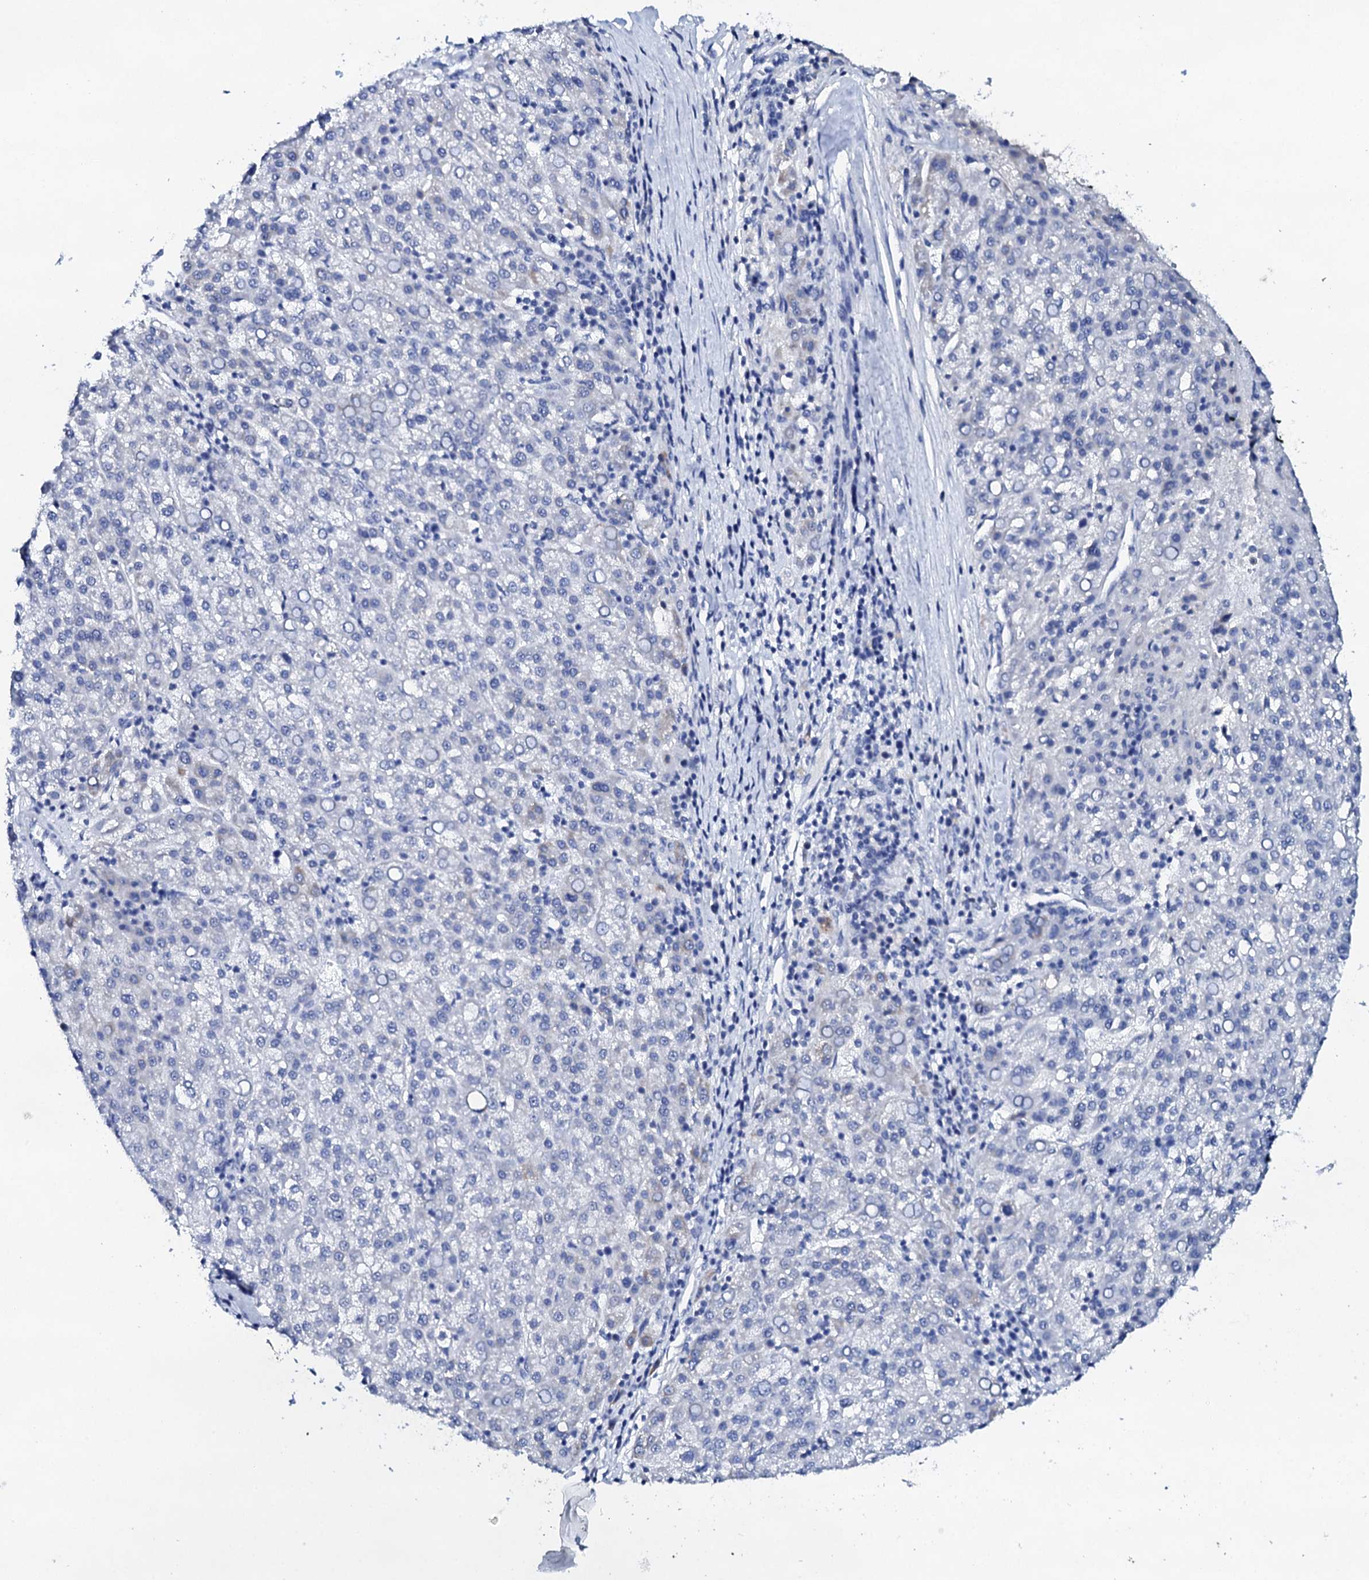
{"staining": {"intensity": "negative", "quantity": "none", "location": "none"}, "tissue": "liver cancer", "cell_type": "Tumor cells", "image_type": "cancer", "snomed": [{"axis": "morphology", "description": "Carcinoma, Hepatocellular, NOS"}, {"axis": "topography", "description": "Liver"}], "caption": "The IHC image has no significant staining in tumor cells of liver hepatocellular carcinoma tissue. (DAB immunohistochemistry, high magnification).", "gene": "FBXL16", "patient": {"sex": "female", "age": 58}}